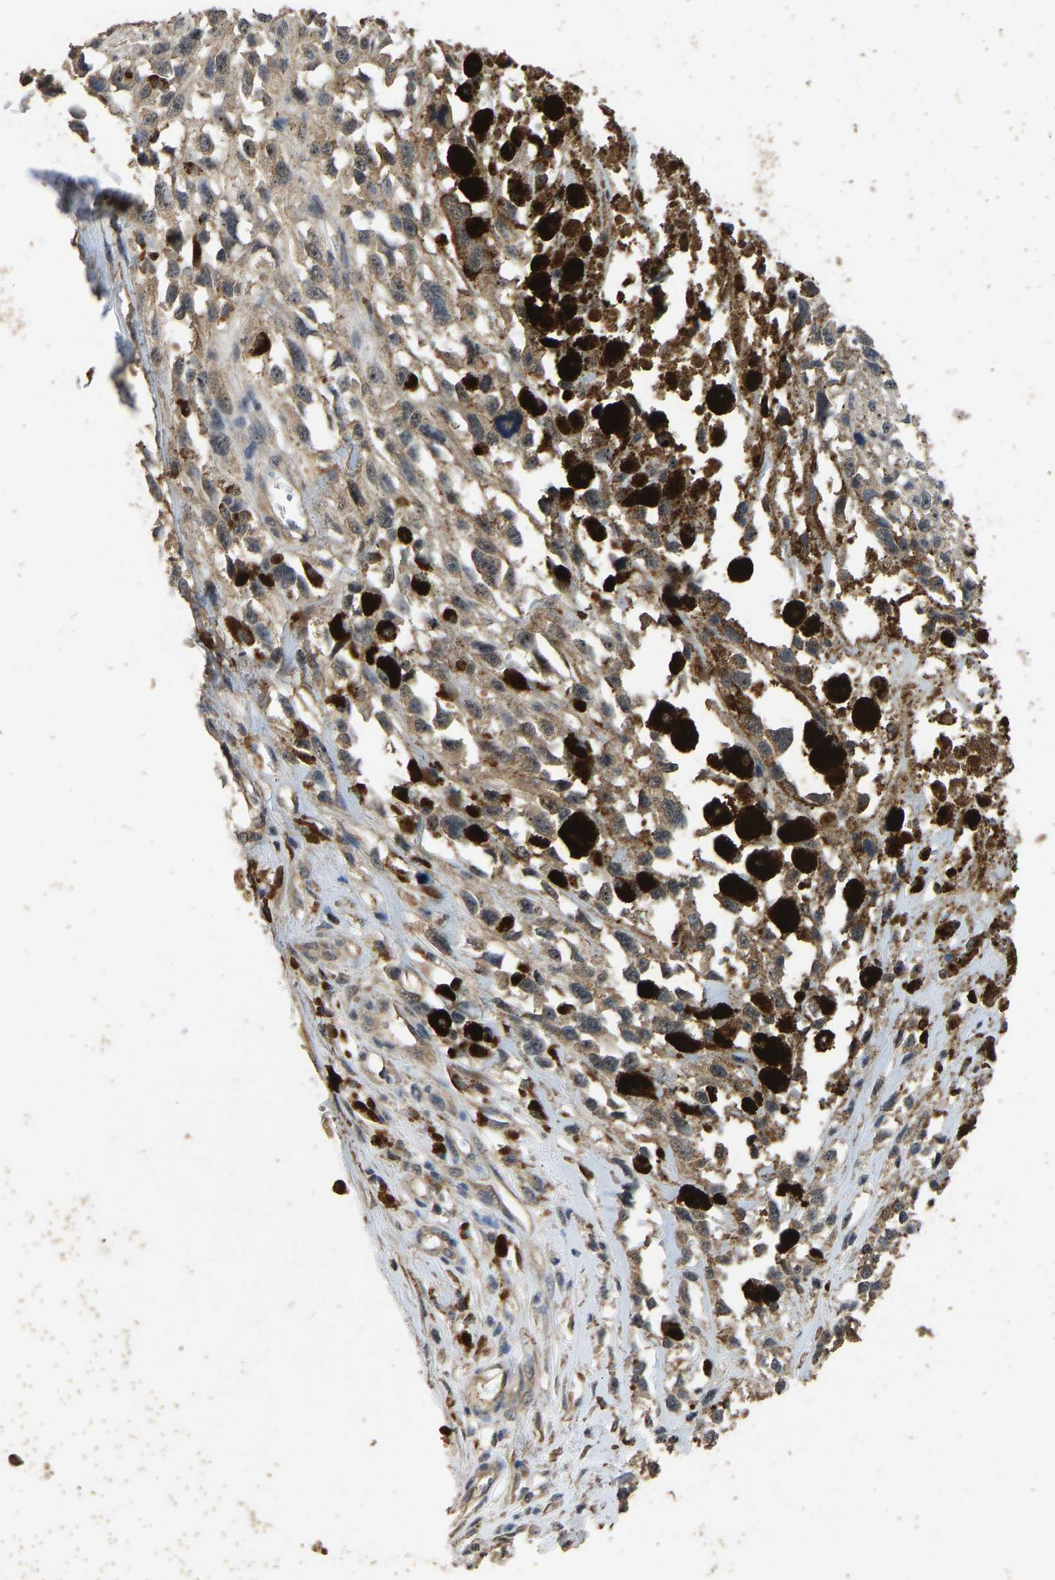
{"staining": {"intensity": "weak", "quantity": ">75%", "location": "cytoplasmic/membranous"}, "tissue": "melanoma", "cell_type": "Tumor cells", "image_type": "cancer", "snomed": [{"axis": "morphology", "description": "Malignant melanoma, Metastatic site"}, {"axis": "topography", "description": "Lymph node"}], "caption": "The image shows immunohistochemical staining of melanoma. There is weak cytoplasmic/membranous positivity is appreciated in approximately >75% of tumor cells. The staining is performed using DAB brown chromogen to label protein expression. The nuclei are counter-stained blue using hematoxylin.", "gene": "CIDEC", "patient": {"sex": "male", "age": 59}}